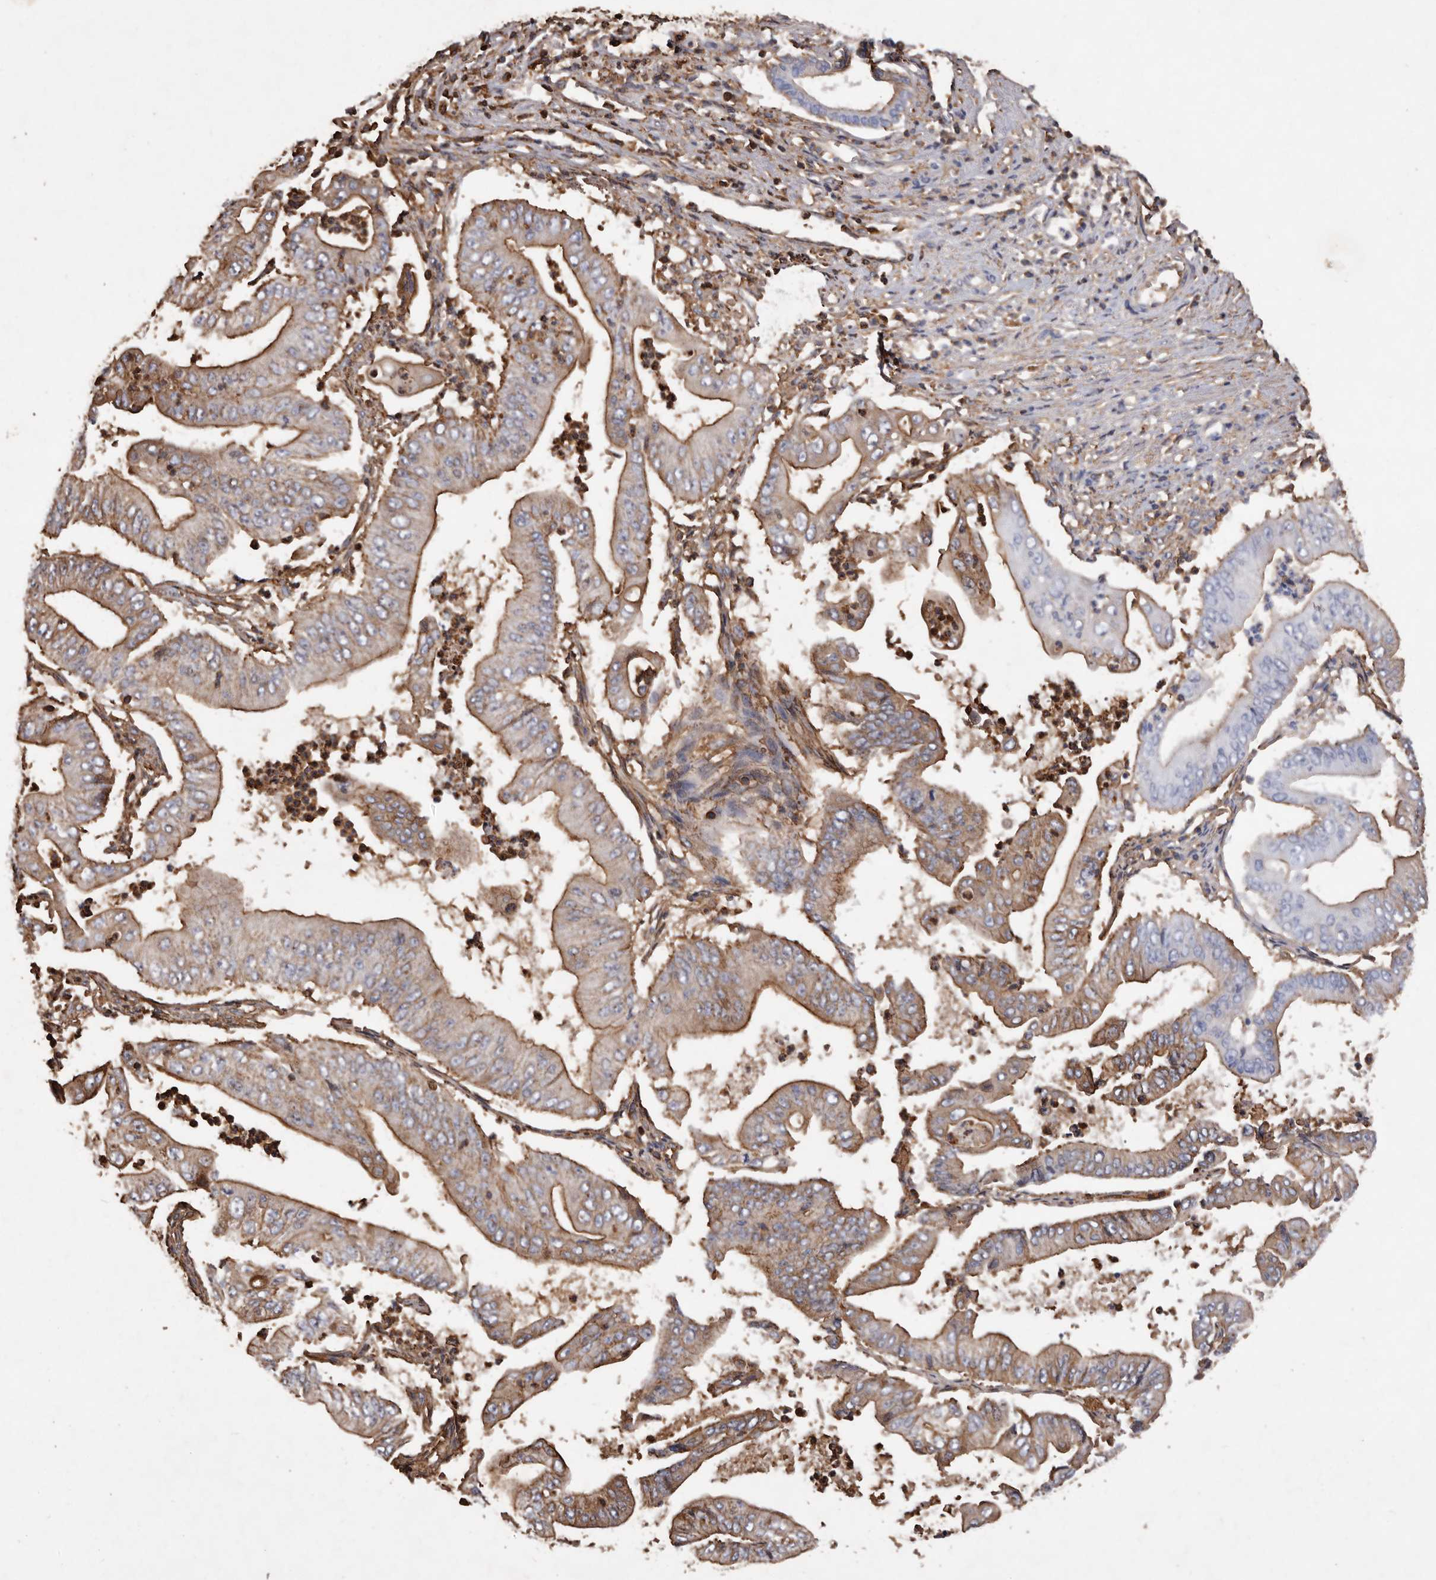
{"staining": {"intensity": "strong", "quantity": ">75%", "location": "cytoplasmic/membranous"}, "tissue": "pancreatic cancer", "cell_type": "Tumor cells", "image_type": "cancer", "snomed": [{"axis": "morphology", "description": "Adenocarcinoma, NOS"}, {"axis": "topography", "description": "Pancreas"}], "caption": "Protein staining of adenocarcinoma (pancreatic) tissue demonstrates strong cytoplasmic/membranous expression in approximately >75% of tumor cells.", "gene": "COQ8B", "patient": {"sex": "female", "age": 77}}